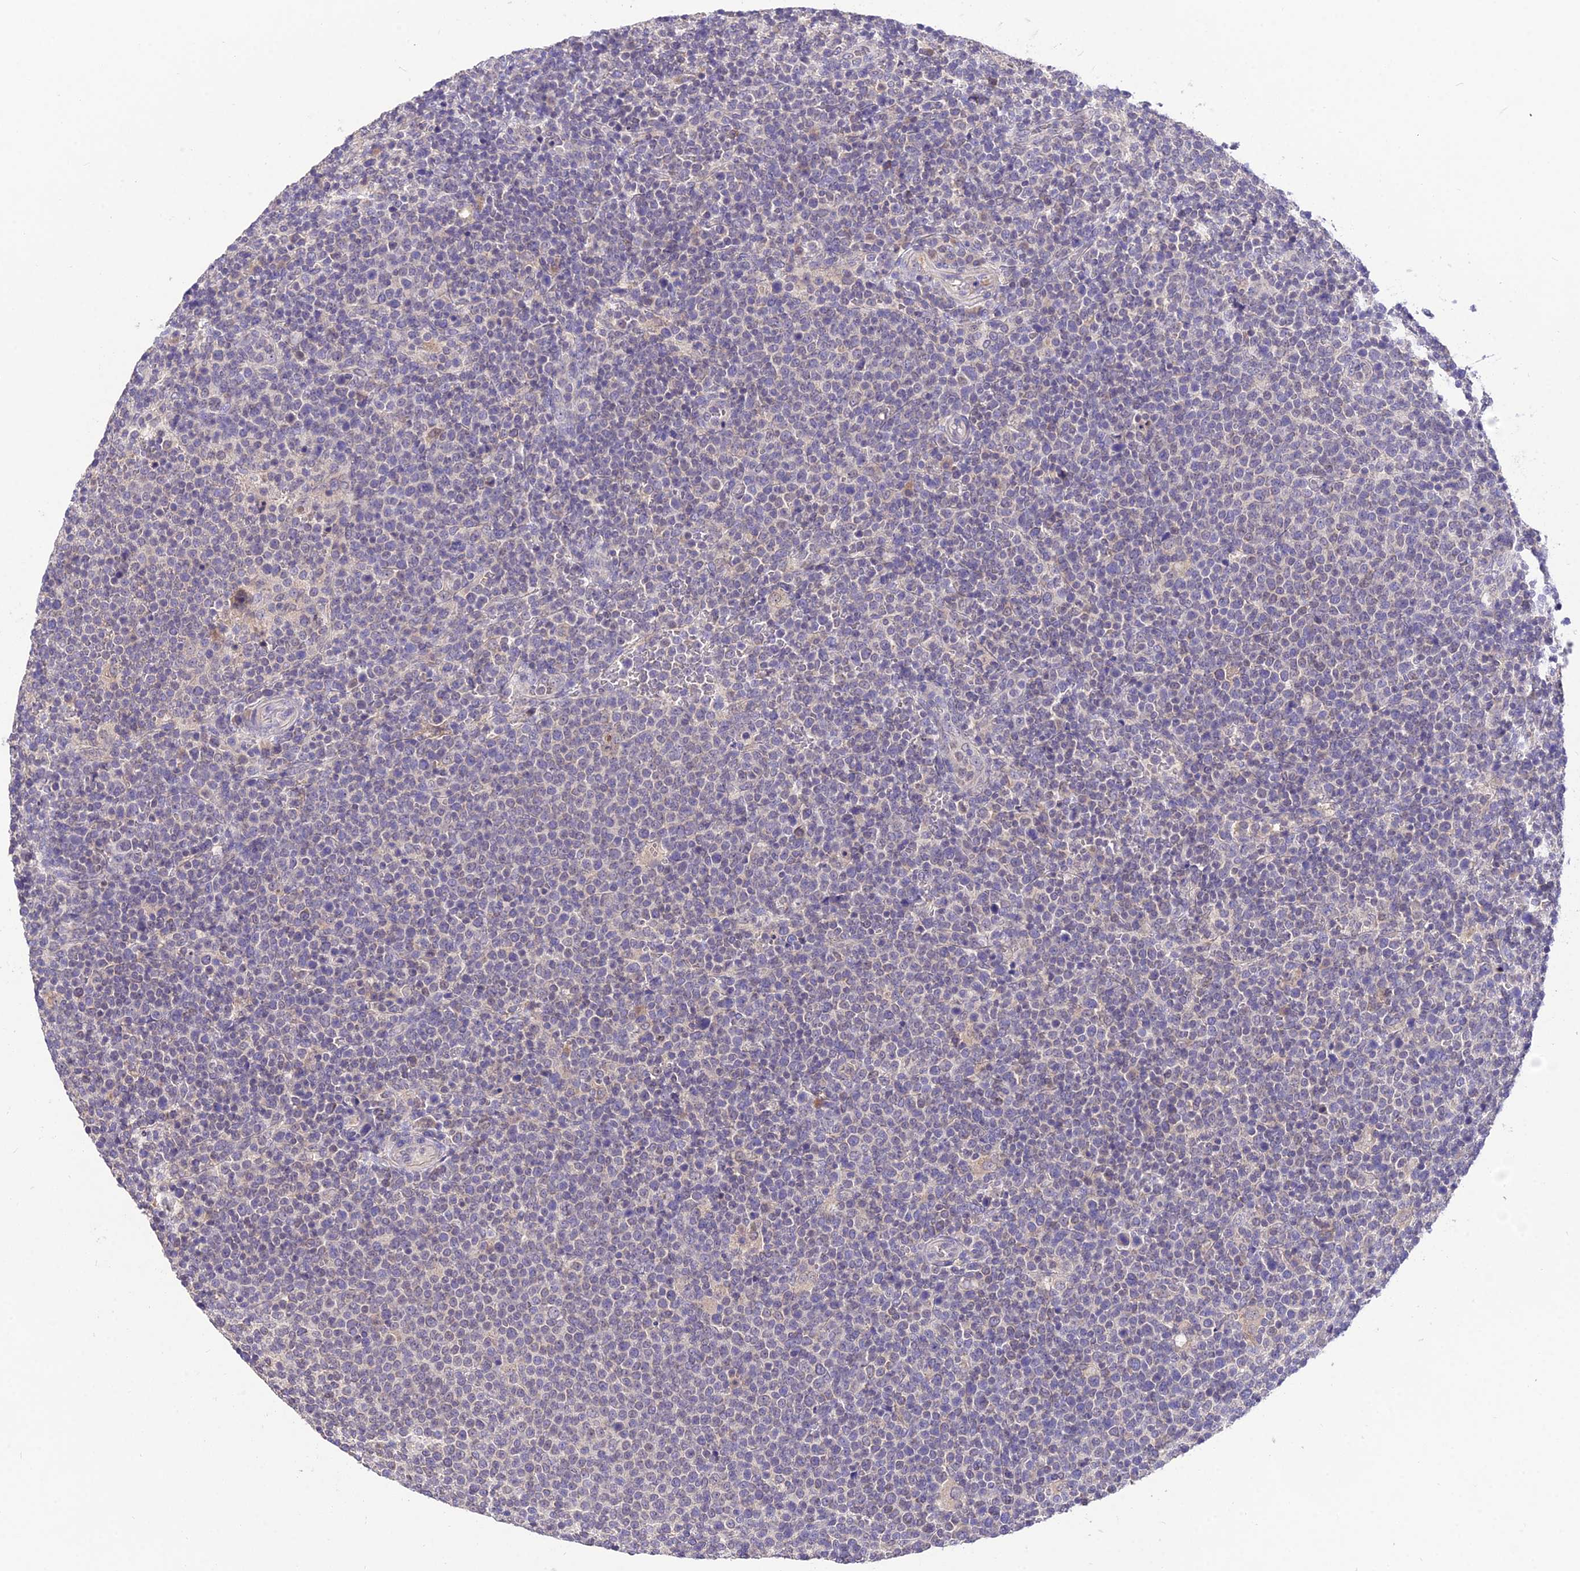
{"staining": {"intensity": "negative", "quantity": "none", "location": "none"}, "tissue": "lymphoma", "cell_type": "Tumor cells", "image_type": "cancer", "snomed": [{"axis": "morphology", "description": "Malignant lymphoma, non-Hodgkin's type, High grade"}, {"axis": "topography", "description": "Lymph node"}], "caption": "Protein analysis of malignant lymphoma, non-Hodgkin's type (high-grade) exhibits no significant positivity in tumor cells. (DAB IHC visualized using brightfield microscopy, high magnification).", "gene": "PGK1", "patient": {"sex": "male", "age": 61}}